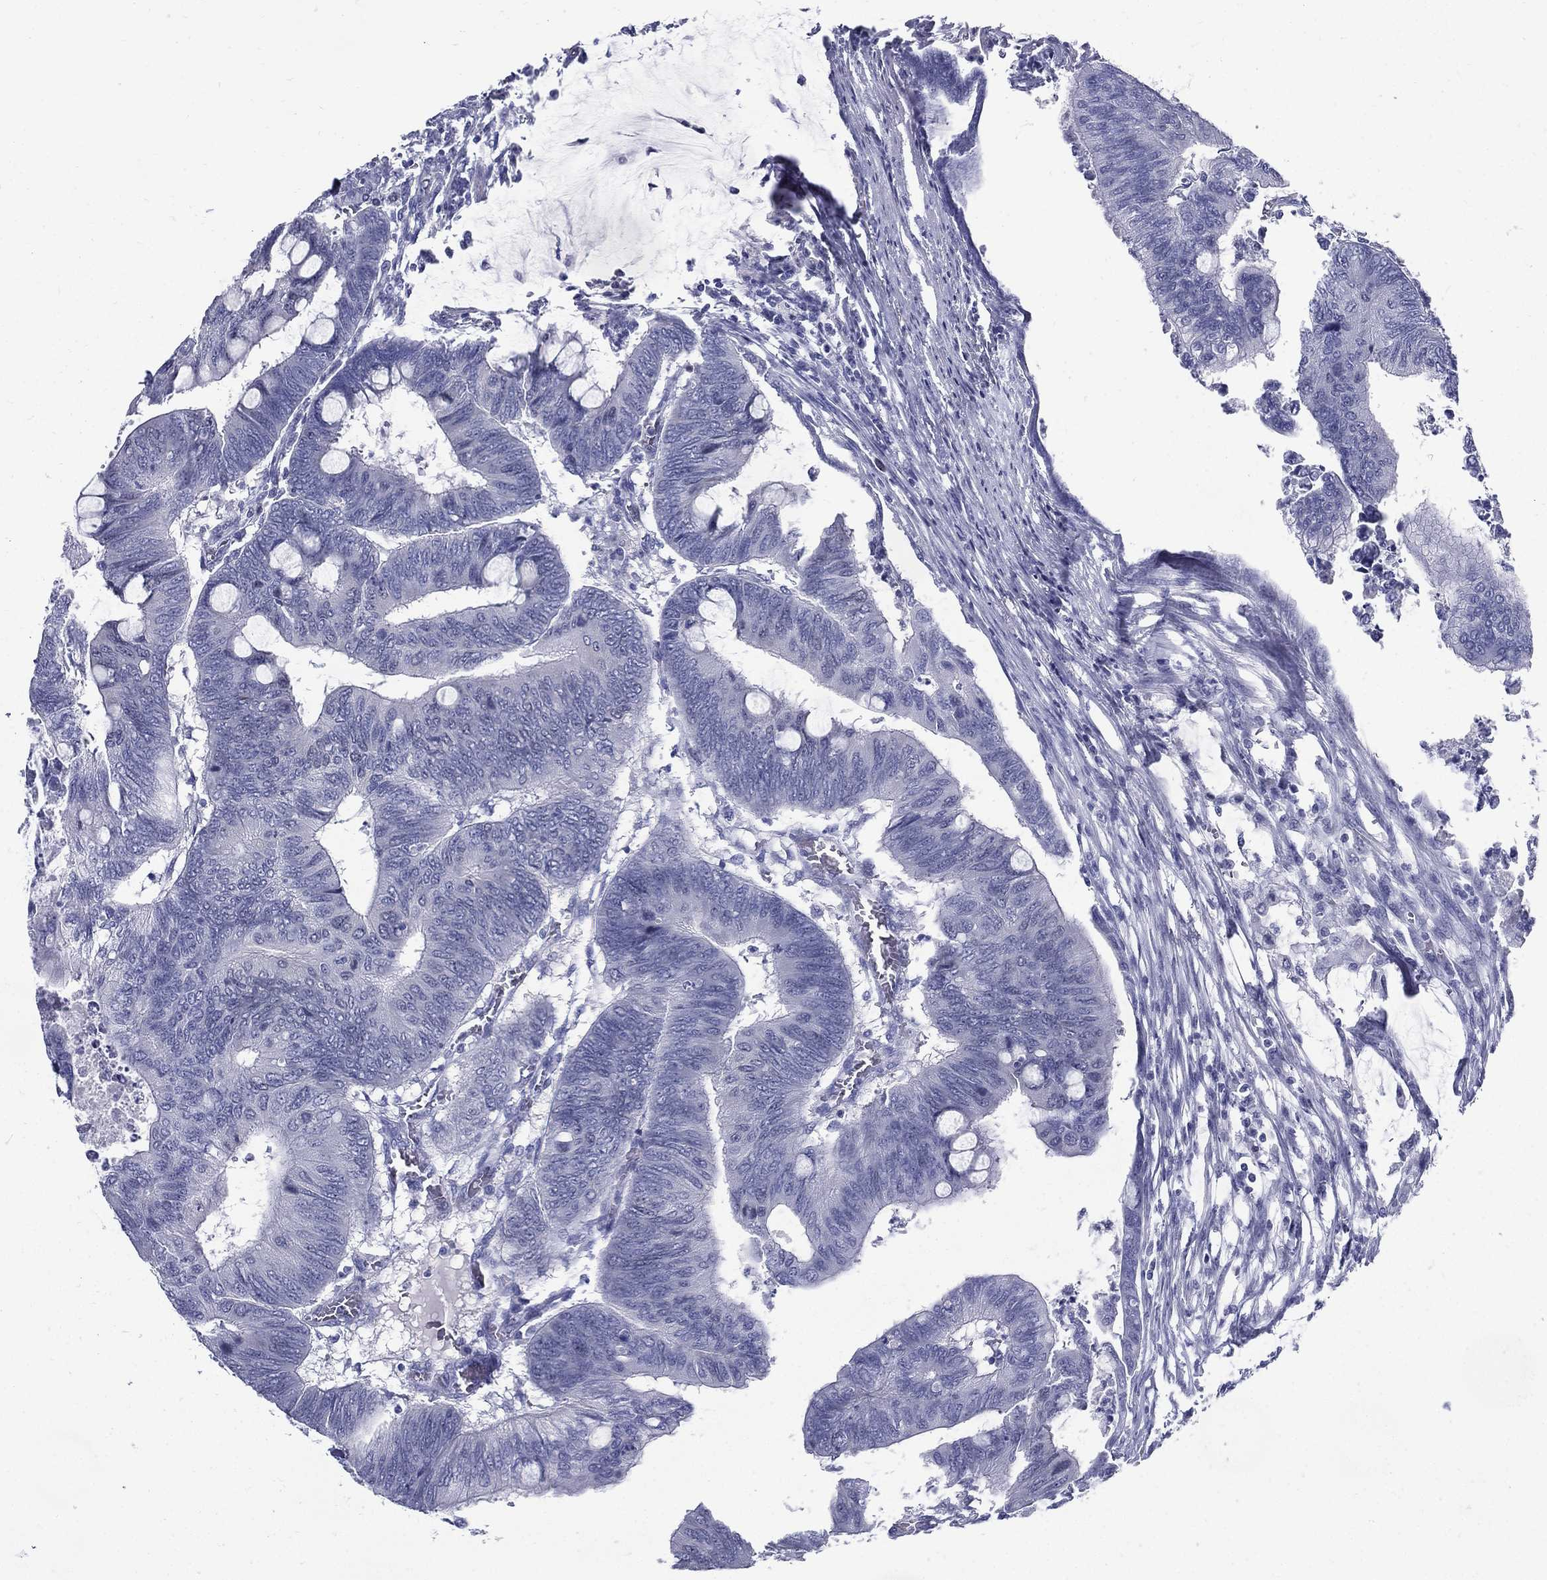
{"staining": {"intensity": "negative", "quantity": "none", "location": "none"}, "tissue": "colorectal cancer", "cell_type": "Tumor cells", "image_type": "cancer", "snomed": [{"axis": "morphology", "description": "Normal tissue, NOS"}, {"axis": "morphology", "description": "Adenocarcinoma, NOS"}, {"axis": "topography", "description": "Rectum"}, {"axis": "topography", "description": "Peripheral nerve tissue"}], "caption": "DAB (3,3'-diaminobenzidine) immunohistochemical staining of human colorectal cancer demonstrates no significant staining in tumor cells.", "gene": "KIF2C", "patient": {"sex": "male", "age": 92}}